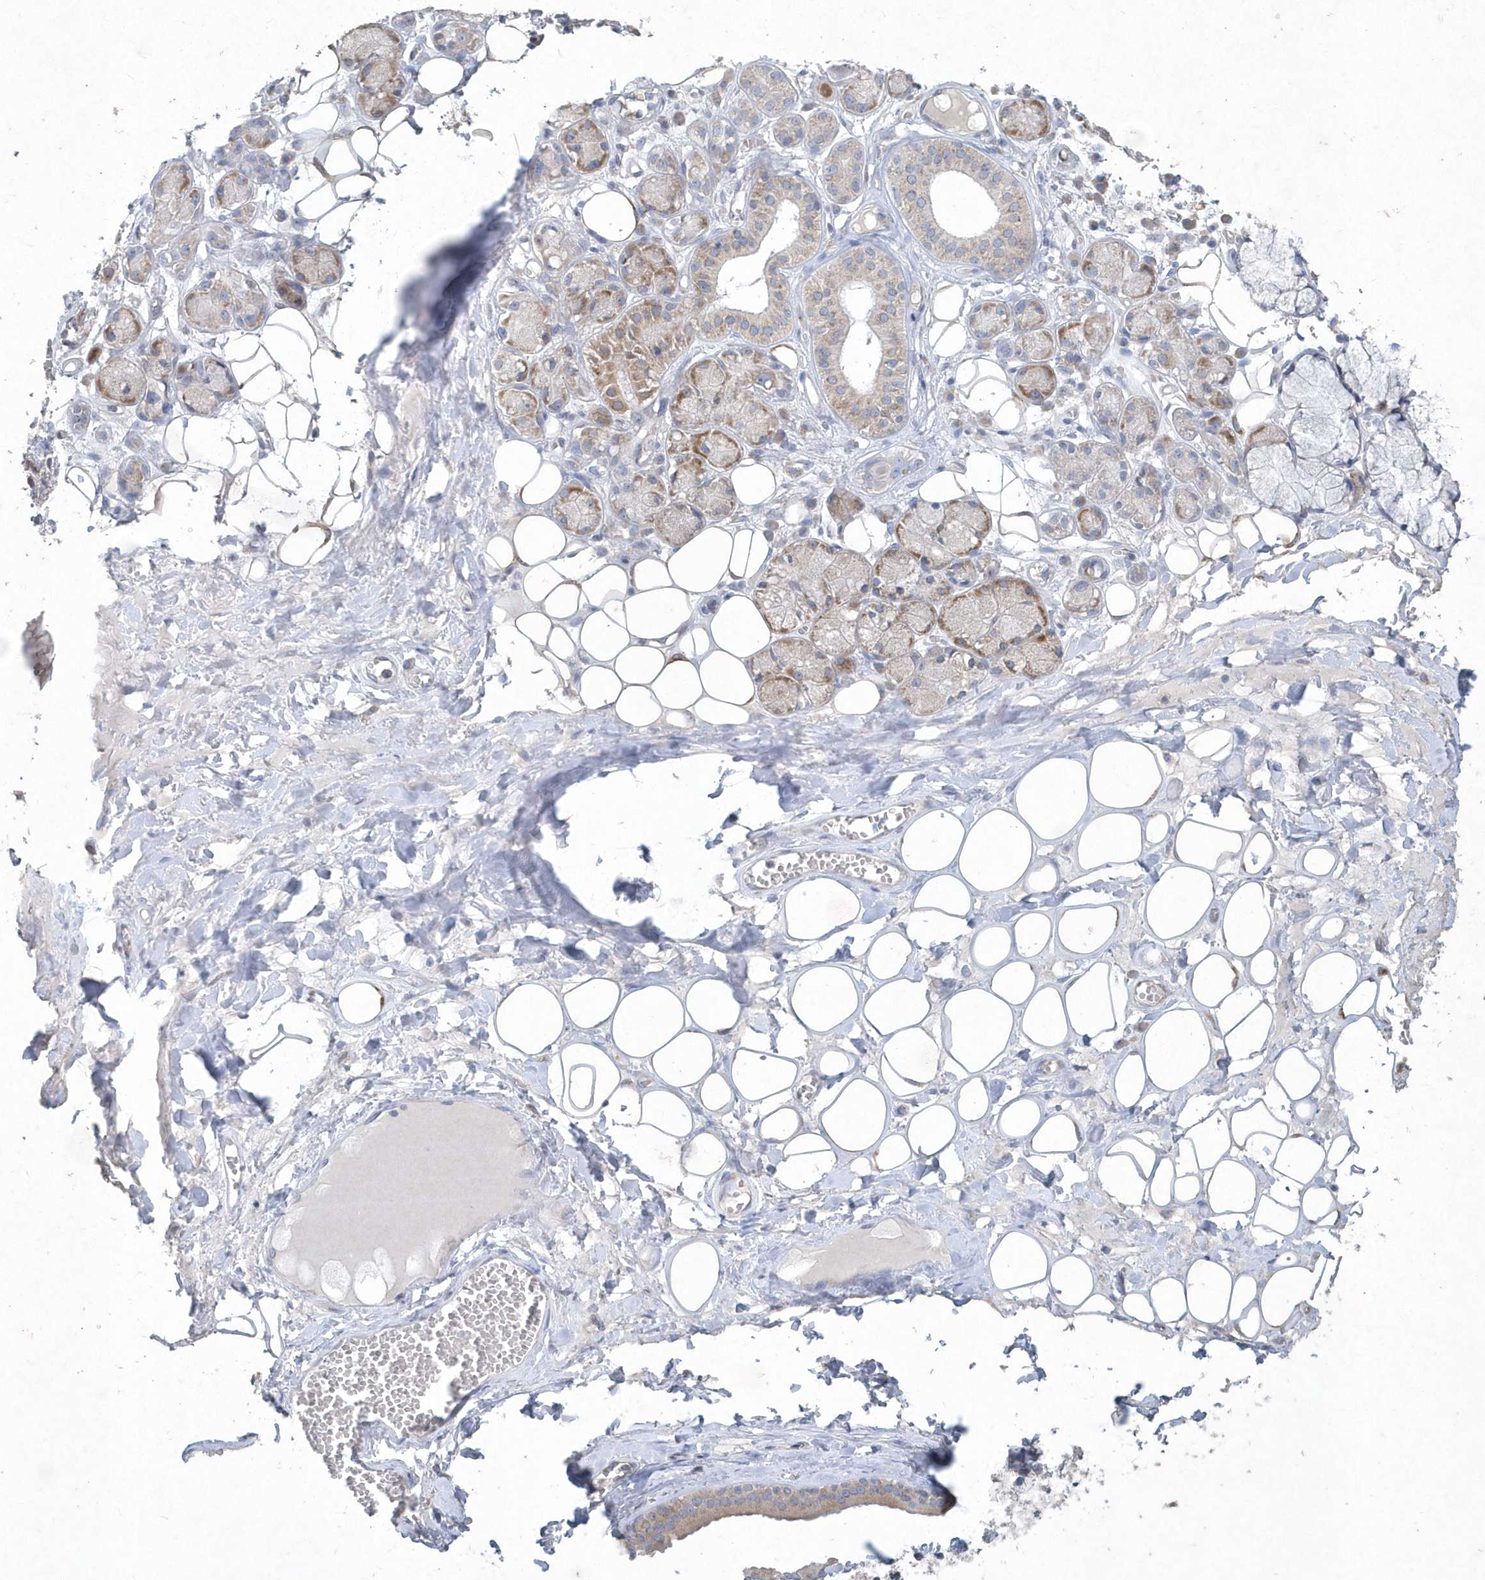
{"staining": {"intensity": "negative", "quantity": "none", "location": "none"}, "tissue": "adipose tissue", "cell_type": "Adipocytes", "image_type": "normal", "snomed": [{"axis": "morphology", "description": "Normal tissue, NOS"}, {"axis": "morphology", "description": "Inflammation, NOS"}, {"axis": "topography", "description": "Salivary gland"}, {"axis": "topography", "description": "Peripheral nerve tissue"}], "caption": "Immunohistochemical staining of benign human adipose tissue demonstrates no significant staining in adipocytes. Brightfield microscopy of IHC stained with DAB (brown) and hematoxylin (blue), captured at high magnification.", "gene": "DGAT1", "patient": {"sex": "female", "age": 75}}